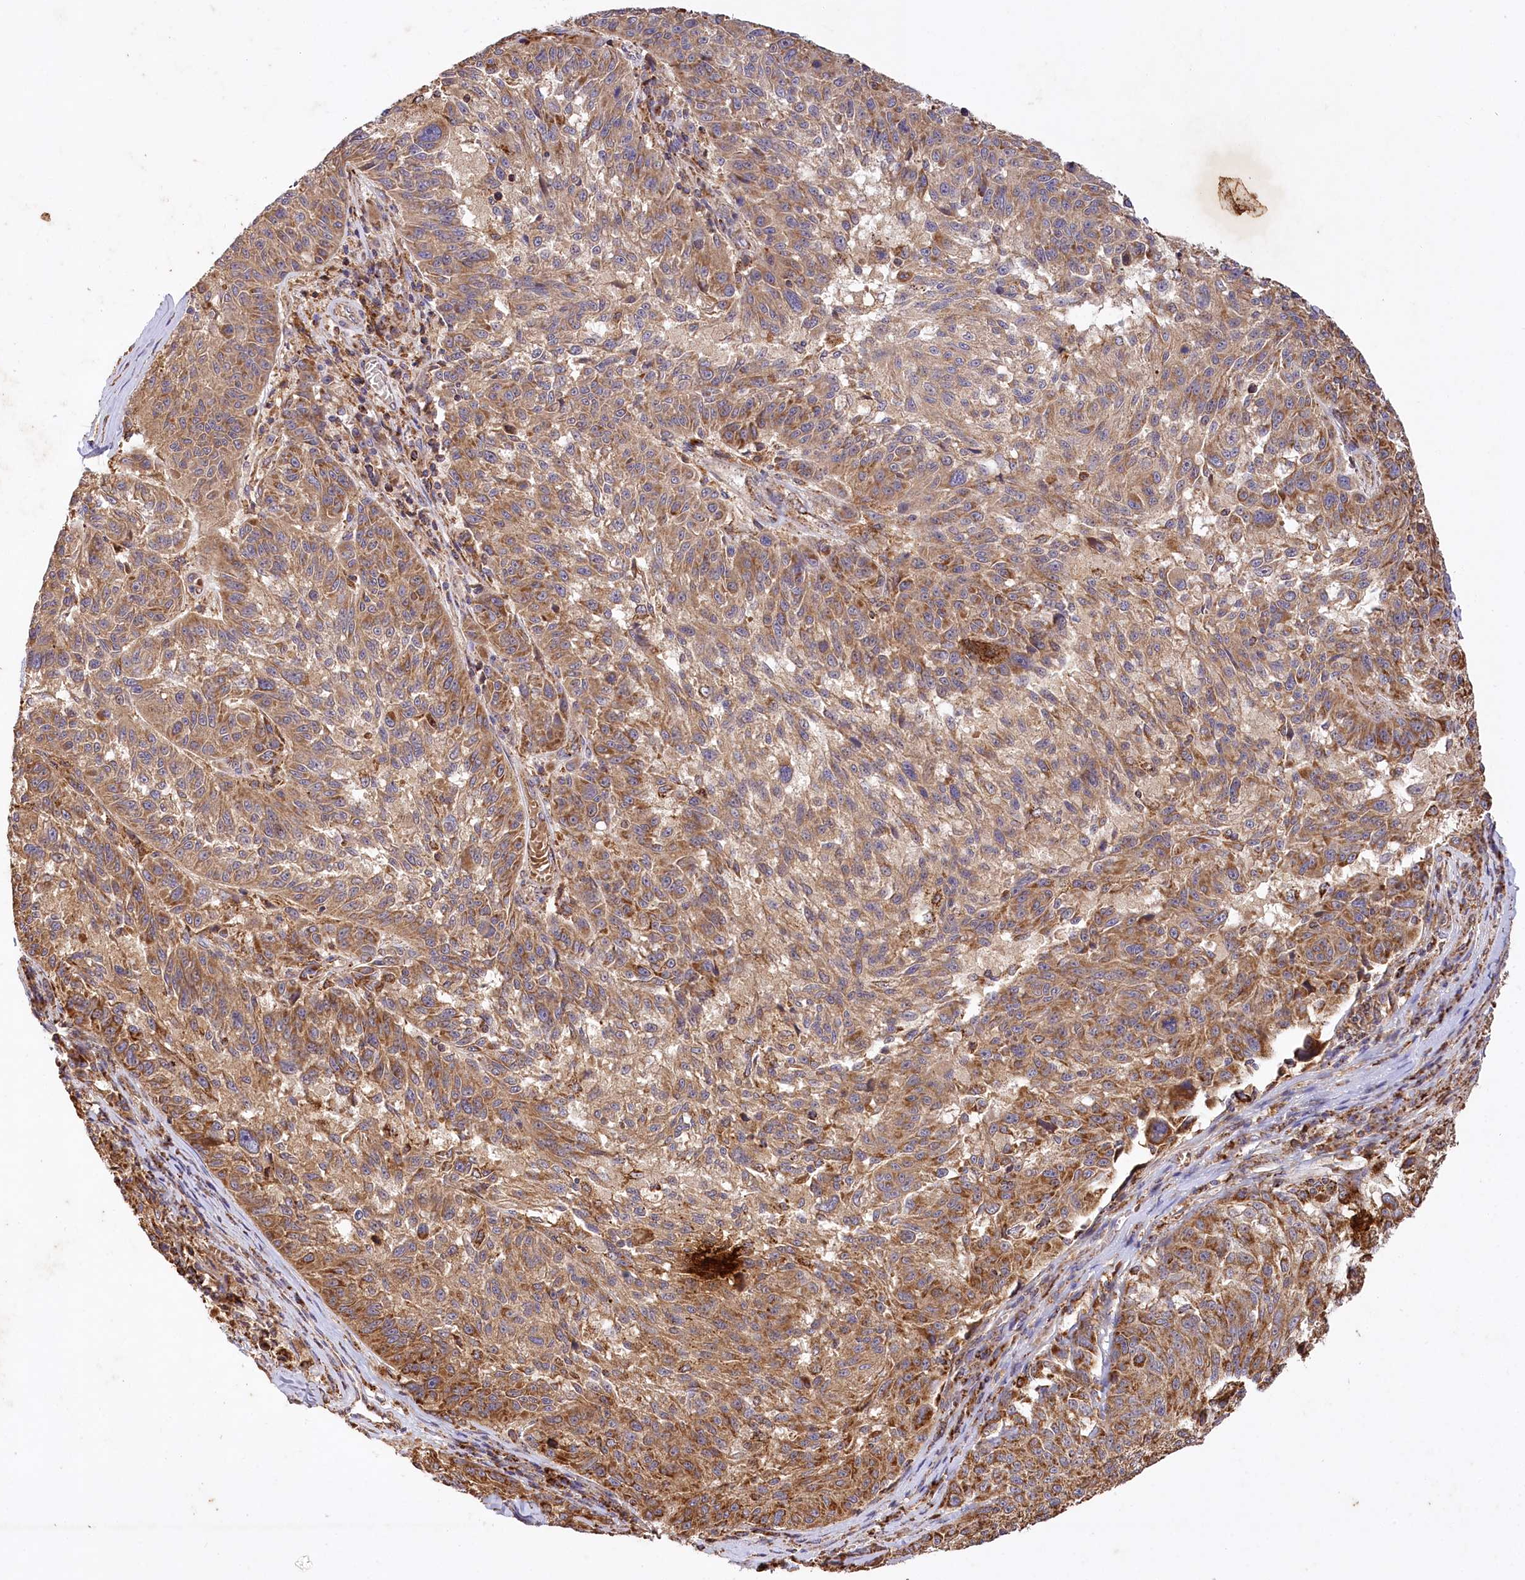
{"staining": {"intensity": "moderate", "quantity": "25%-75%", "location": "cytoplasmic/membranous"}, "tissue": "melanoma", "cell_type": "Tumor cells", "image_type": "cancer", "snomed": [{"axis": "morphology", "description": "Malignant melanoma, NOS"}, {"axis": "topography", "description": "Skin"}], "caption": "Tumor cells display medium levels of moderate cytoplasmic/membranous positivity in approximately 25%-75% of cells in melanoma.", "gene": "CARD19", "patient": {"sex": "male", "age": 53}}